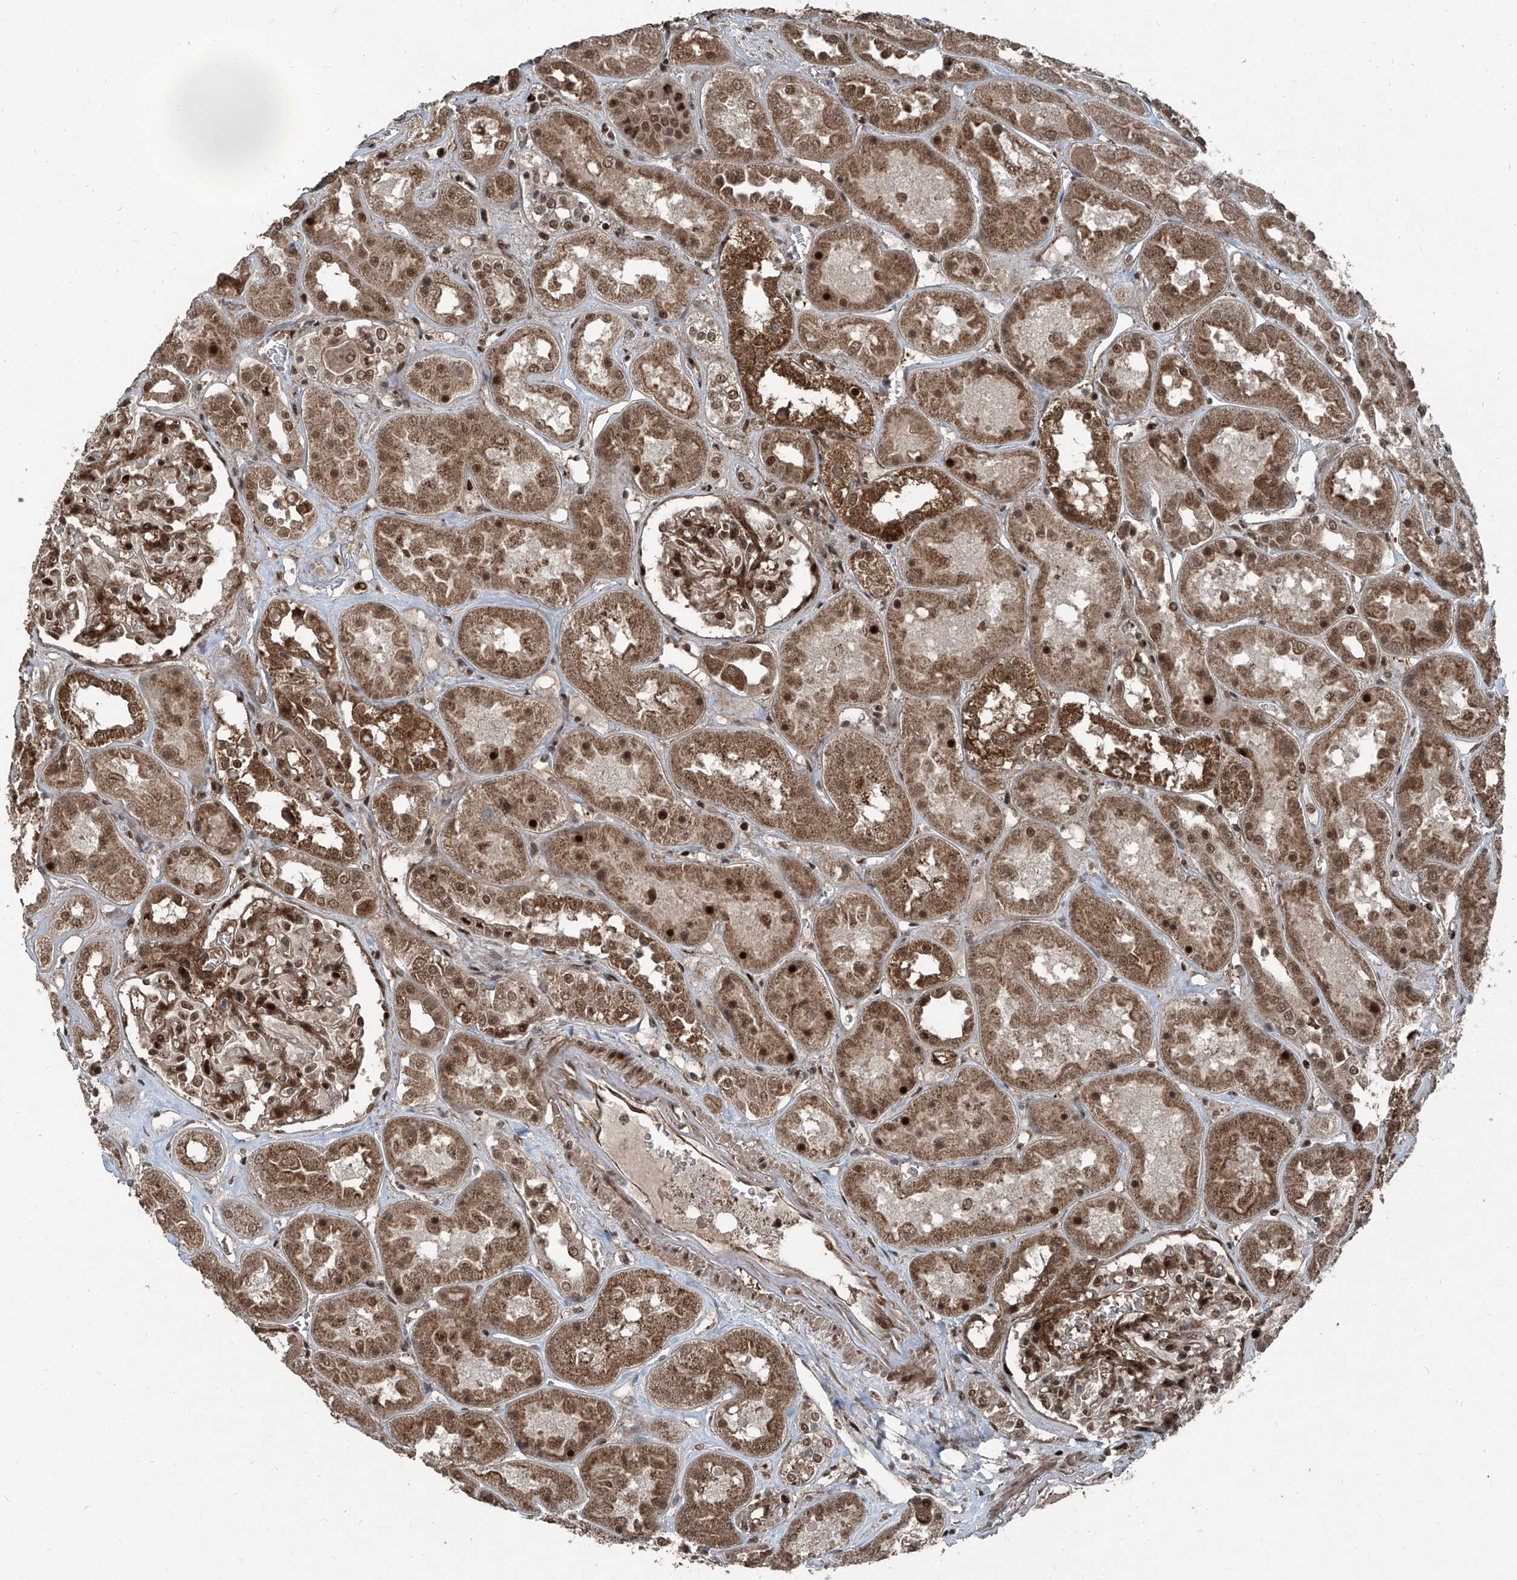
{"staining": {"intensity": "strong", "quantity": ">75%", "location": "cytoplasmic/membranous,nuclear"}, "tissue": "kidney", "cell_type": "Cells in glomeruli", "image_type": "normal", "snomed": [{"axis": "morphology", "description": "Normal tissue, NOS"}, {"axis": "topography", "description": "Kidney"}], "caption": "This image reveals immunohistochemistry (IHC) staining of normal kidney, with high strong cytoplasmic/membranous,nuclear expression in approximately >75% of cells in glomeruli.", "gene": "ZNF570", "patient": {"sex": "male", "age": 70}}